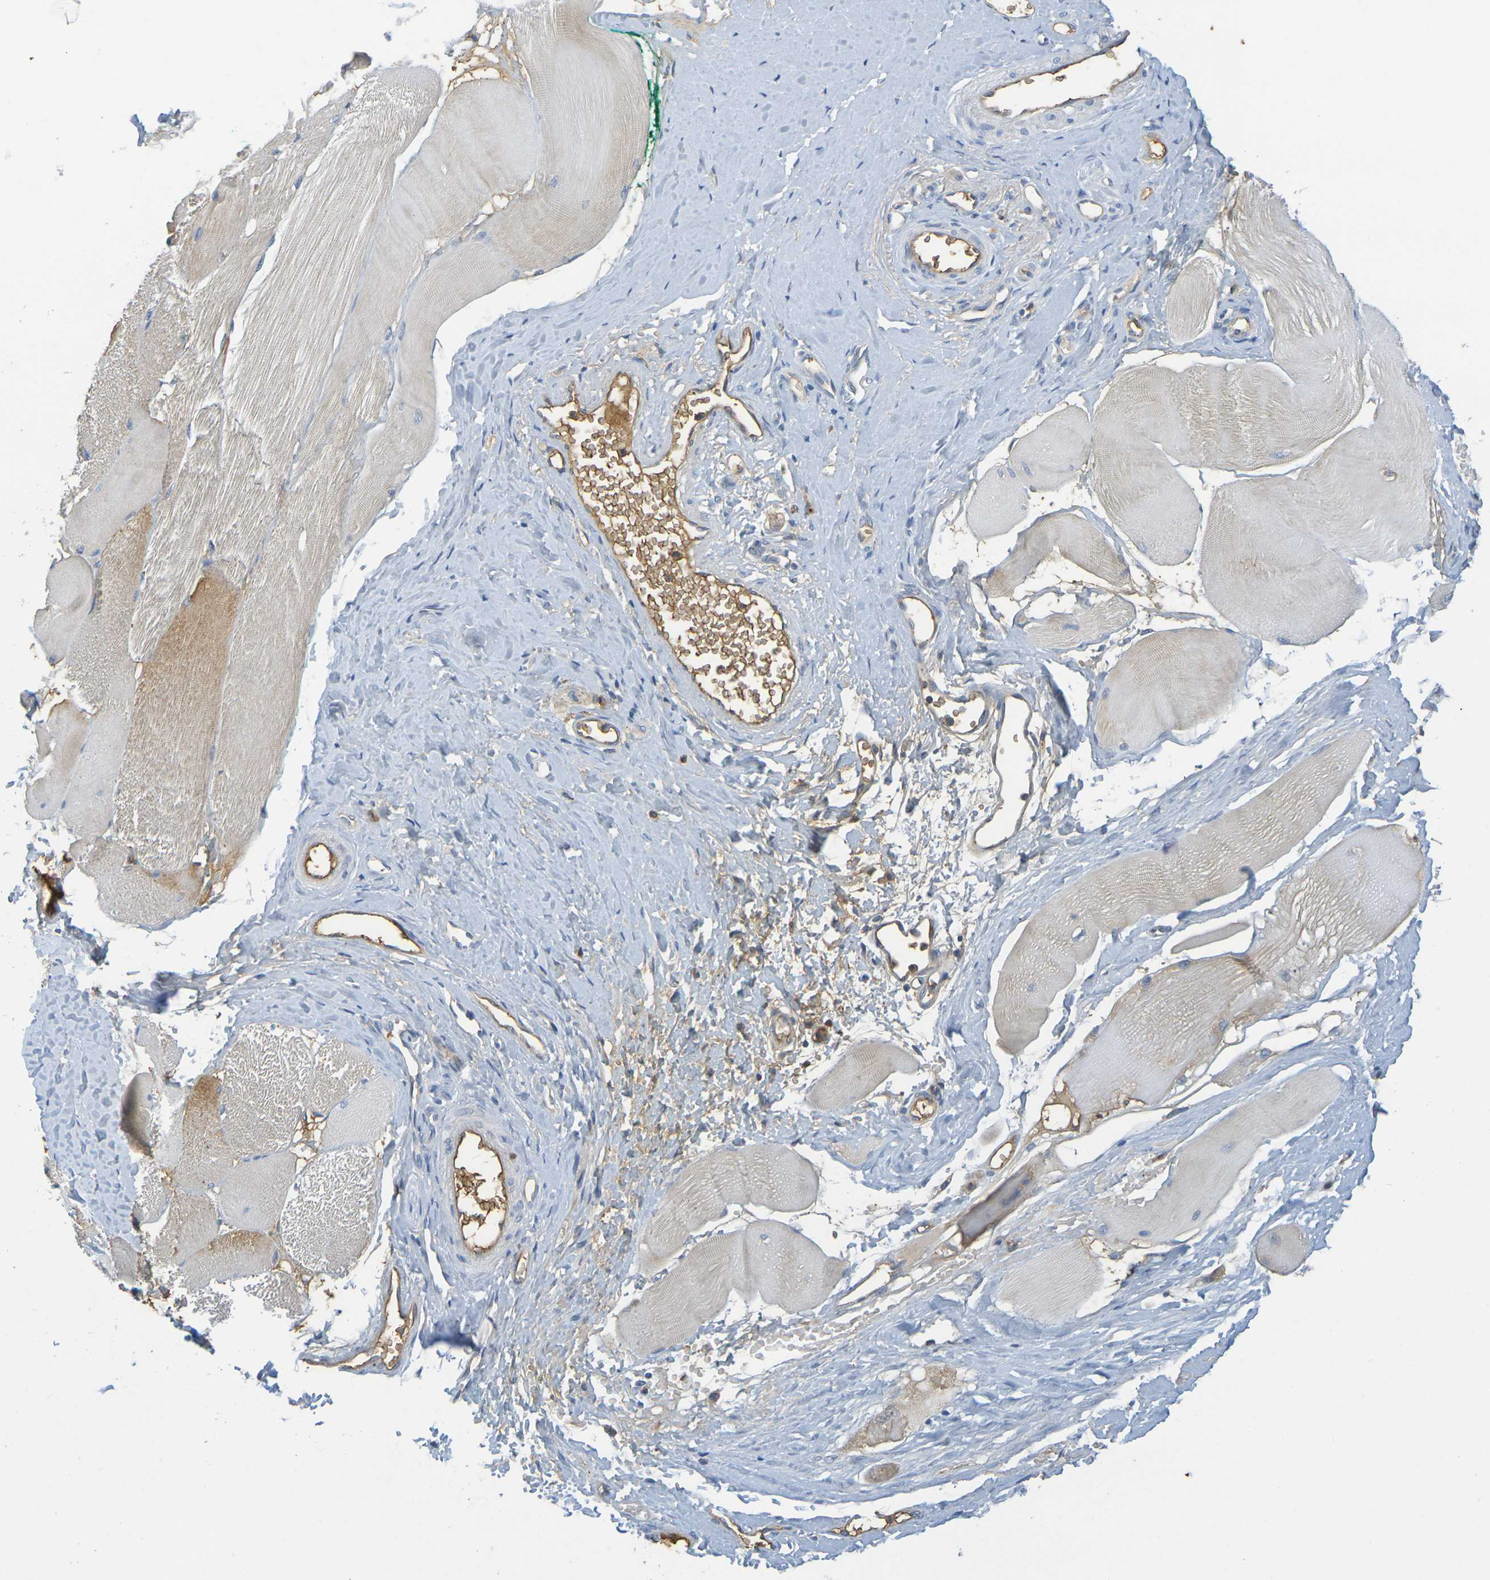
{"staining": {"intensity": "weak", "quantity": ">75%", "location": "cytoplasmic/membranous"}, "tissue": "skeletal muscle", "cell_type": "Myocytes", "image_type": "normal", "snomed": [{"axis": "morphology", "description": "Normal tissue, NOS"}, {"axis": "morphology", "description": "Squamous cell carcinoma, NOS"}, {"axis": "topography", "description": "Skeletal muscle"}], "caption": "A brown stain shows weak cytoplasmic/membranous staining of a protein in myocytes of benign skeletal muscle.", "gene": "C1QA", "patient": {"sex": "male", "age": 51}}